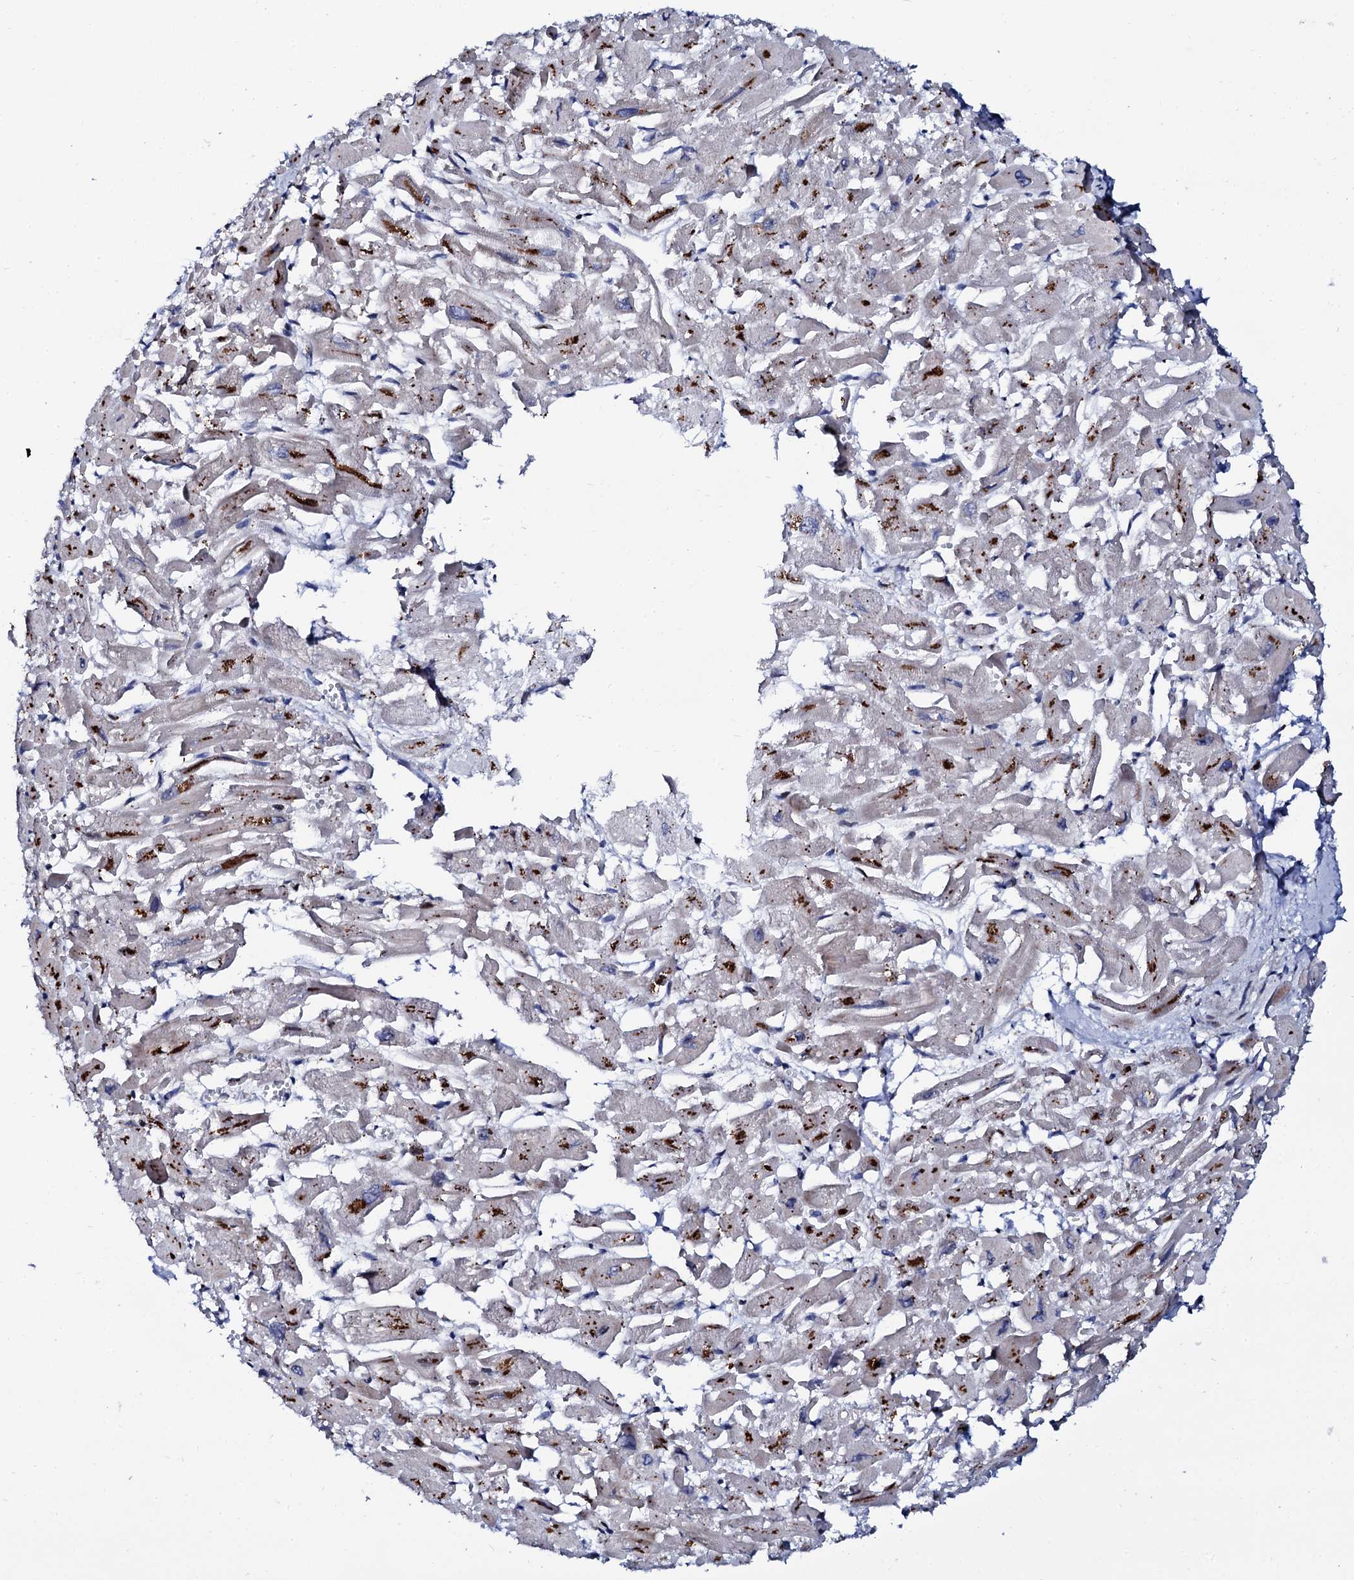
{"staining": {"intensity": "moderate", "quantity": "25%-75%", "location": "cytoplasmic/membranous"}, "tissue": "heart muscle", "cell_type": "Cardiomyocytes", "image_type": "normal", "snomed": [{"axis": "morphology", "description": "Normal tissue, NOS"}, {"axis": "topography", "description": "Heart"}], "caption": "Heart muscle was stained to show a protein in brown. There is medium levels of moderate cytoplasmic/membranous positivity in about 25%-75% of cardiomyocytes.", "gene": "TCIRG1", "patient": {"sex": "male", "age": 54}}